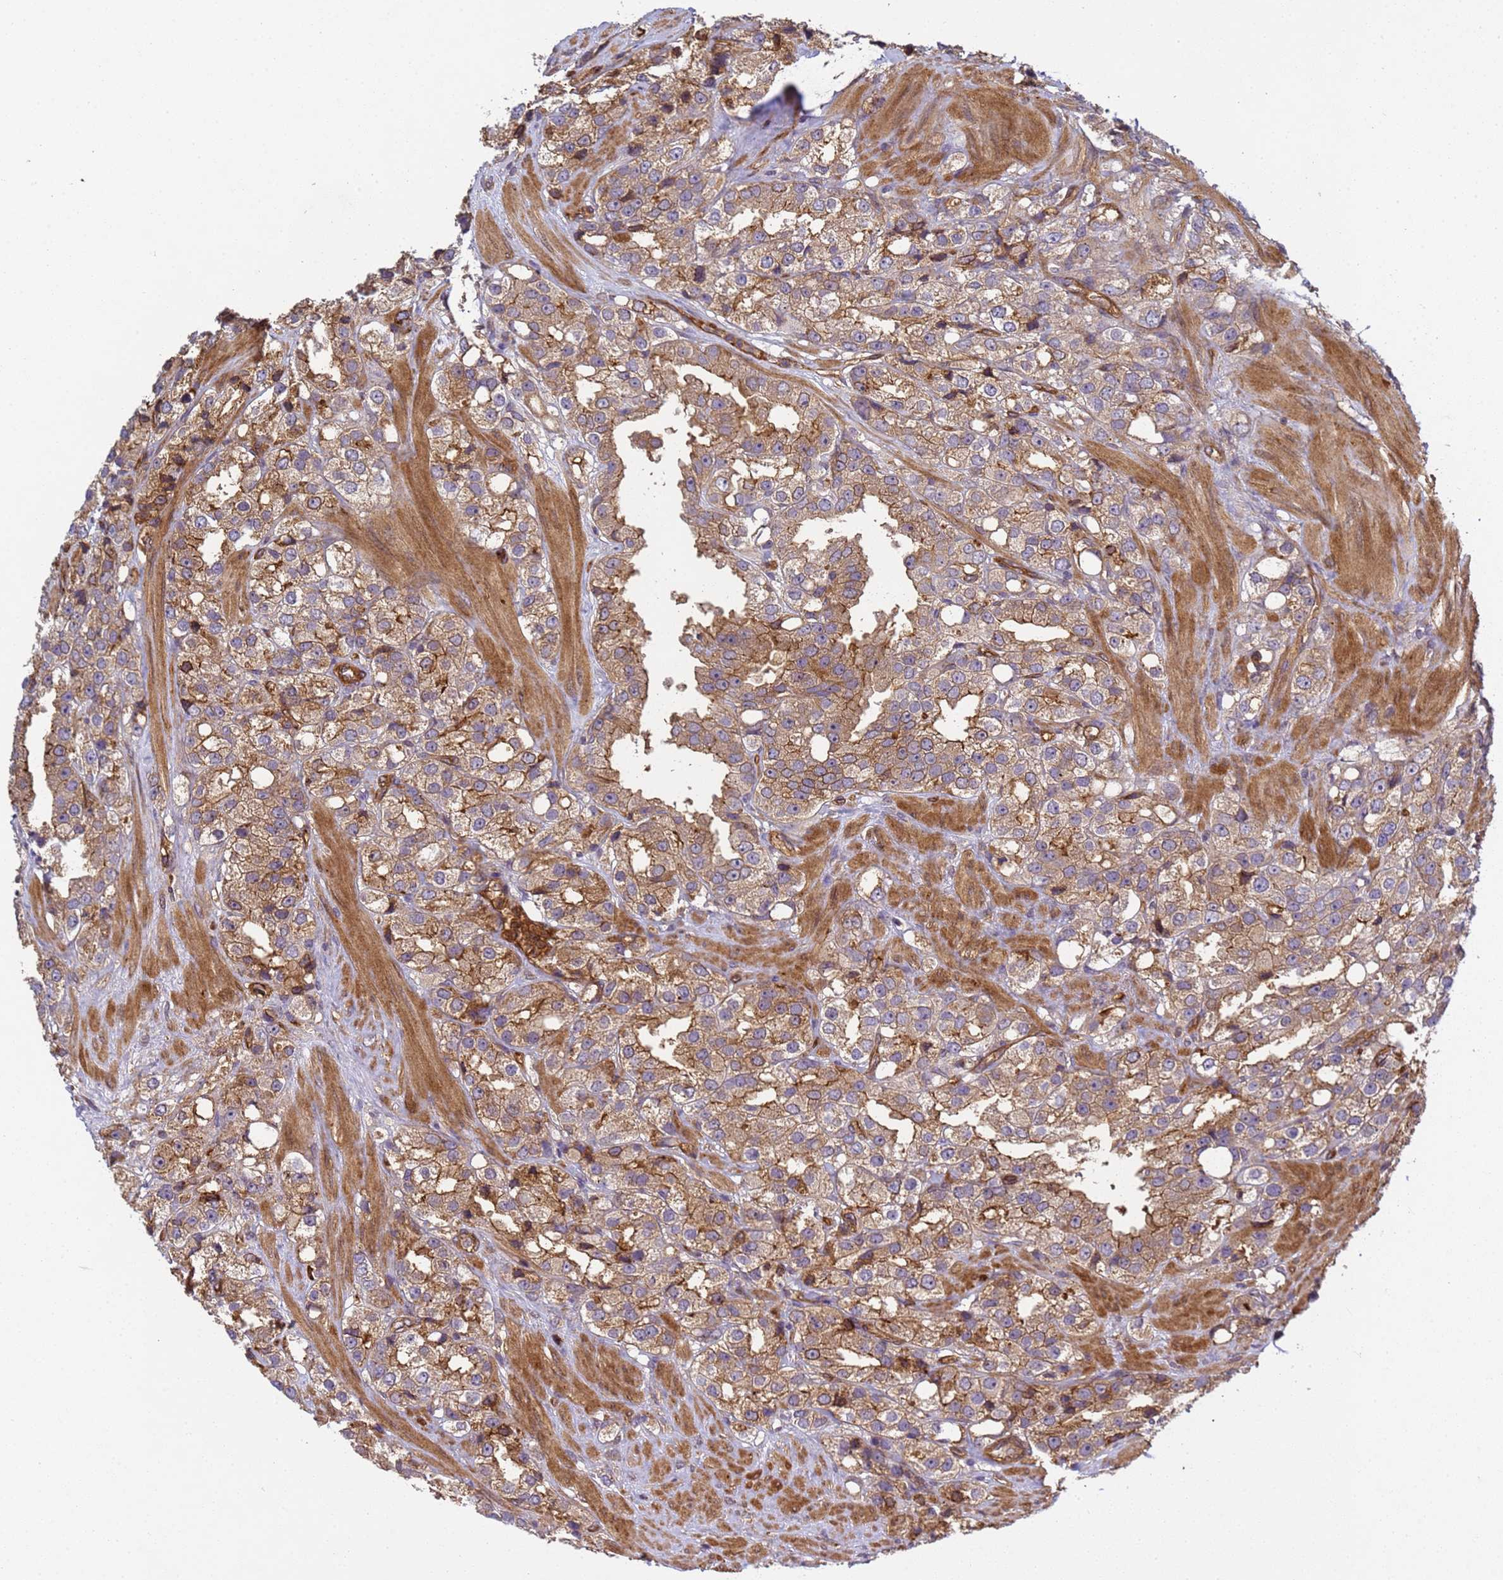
{"staining": {"intensity": "moderate", "quantity": ">75%", "location": "cytoplasmic/membranous"}, "tissue": "prostate cancer", "cell_type": "Tumor cells", "image_type": "cancer", "snomed": [{"axis": "morphology", "description": "Adenocarcinoma, NOS"}, {"axis": "topography", "description": "Prostate"}], "caption": "Brown immunohistochemical staining in human adenocarcinoma (prostate) demonstrates moderate cytoplasmic/membranous positivity in approximately >75% of tumor cells.", "gene": "C8orf34", "patient": {"sex": "male", "age": 79}}